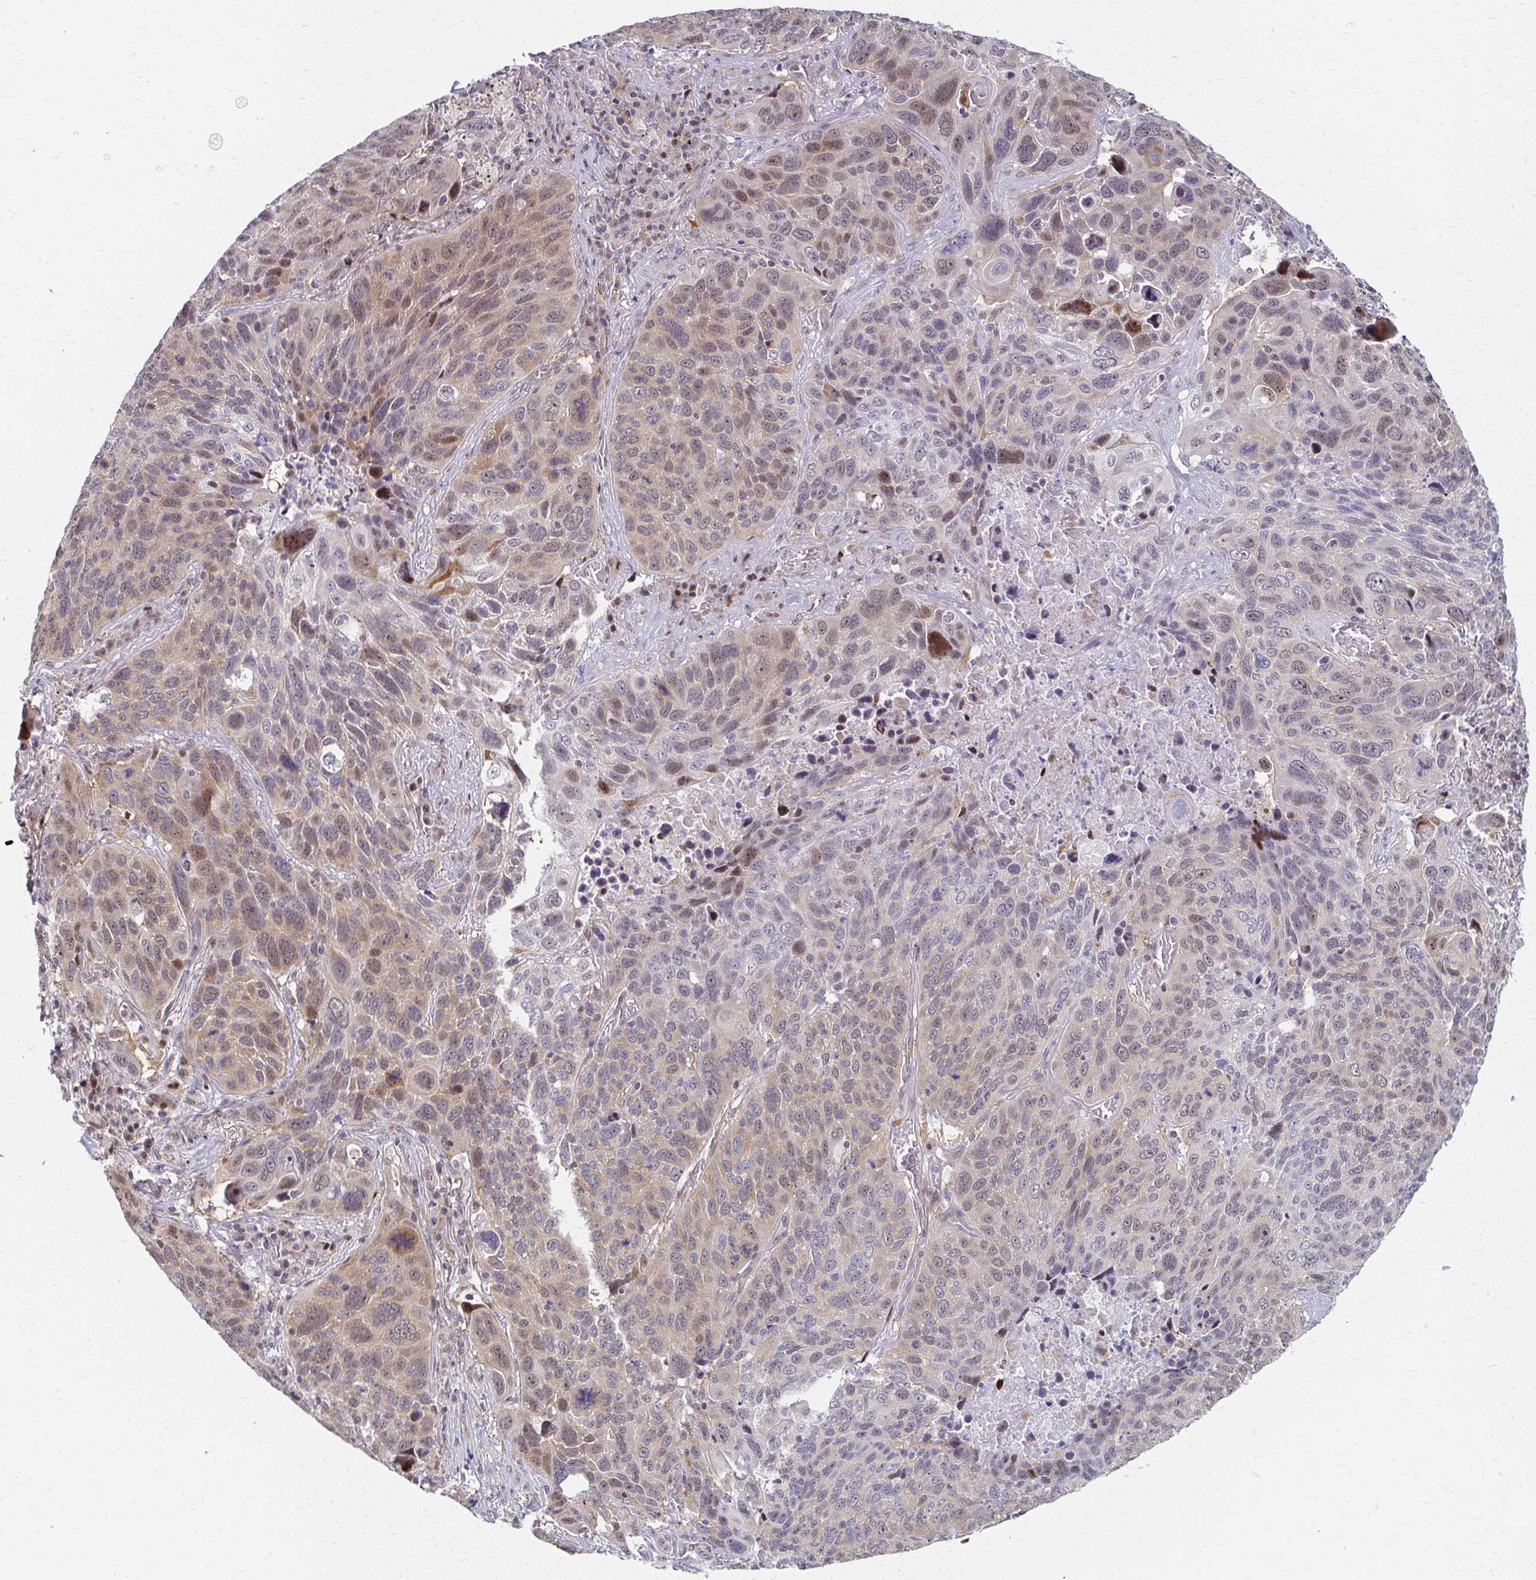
{"staining": {"intensity": "weak", "quantity": "25%-75%", "location": "cytoplasmic/membranous,nuclear"}, "tissue": "lung cancer", "cell_type": "Tumor cells", "image_type": "cancer", "snomed": [{"axis": "morphology", "description": "Squamous cell carcinoma, NOS"}, {"axis": "topography", "description": "Lung"}], "caption": "IHC micrograph of neoplastic tissue: lung squamous cell carcinoma stained using immunohistochemistry (IHC) shows low levels of weak protein expression localized specifically in the cytoplasmic/membranous and nuclear of tumor cells, appearing as a cytoplasmic/membranous and nuclear brown color.", "gene": "PSMD7", "patient": {"sex": "male", "age": 68}}